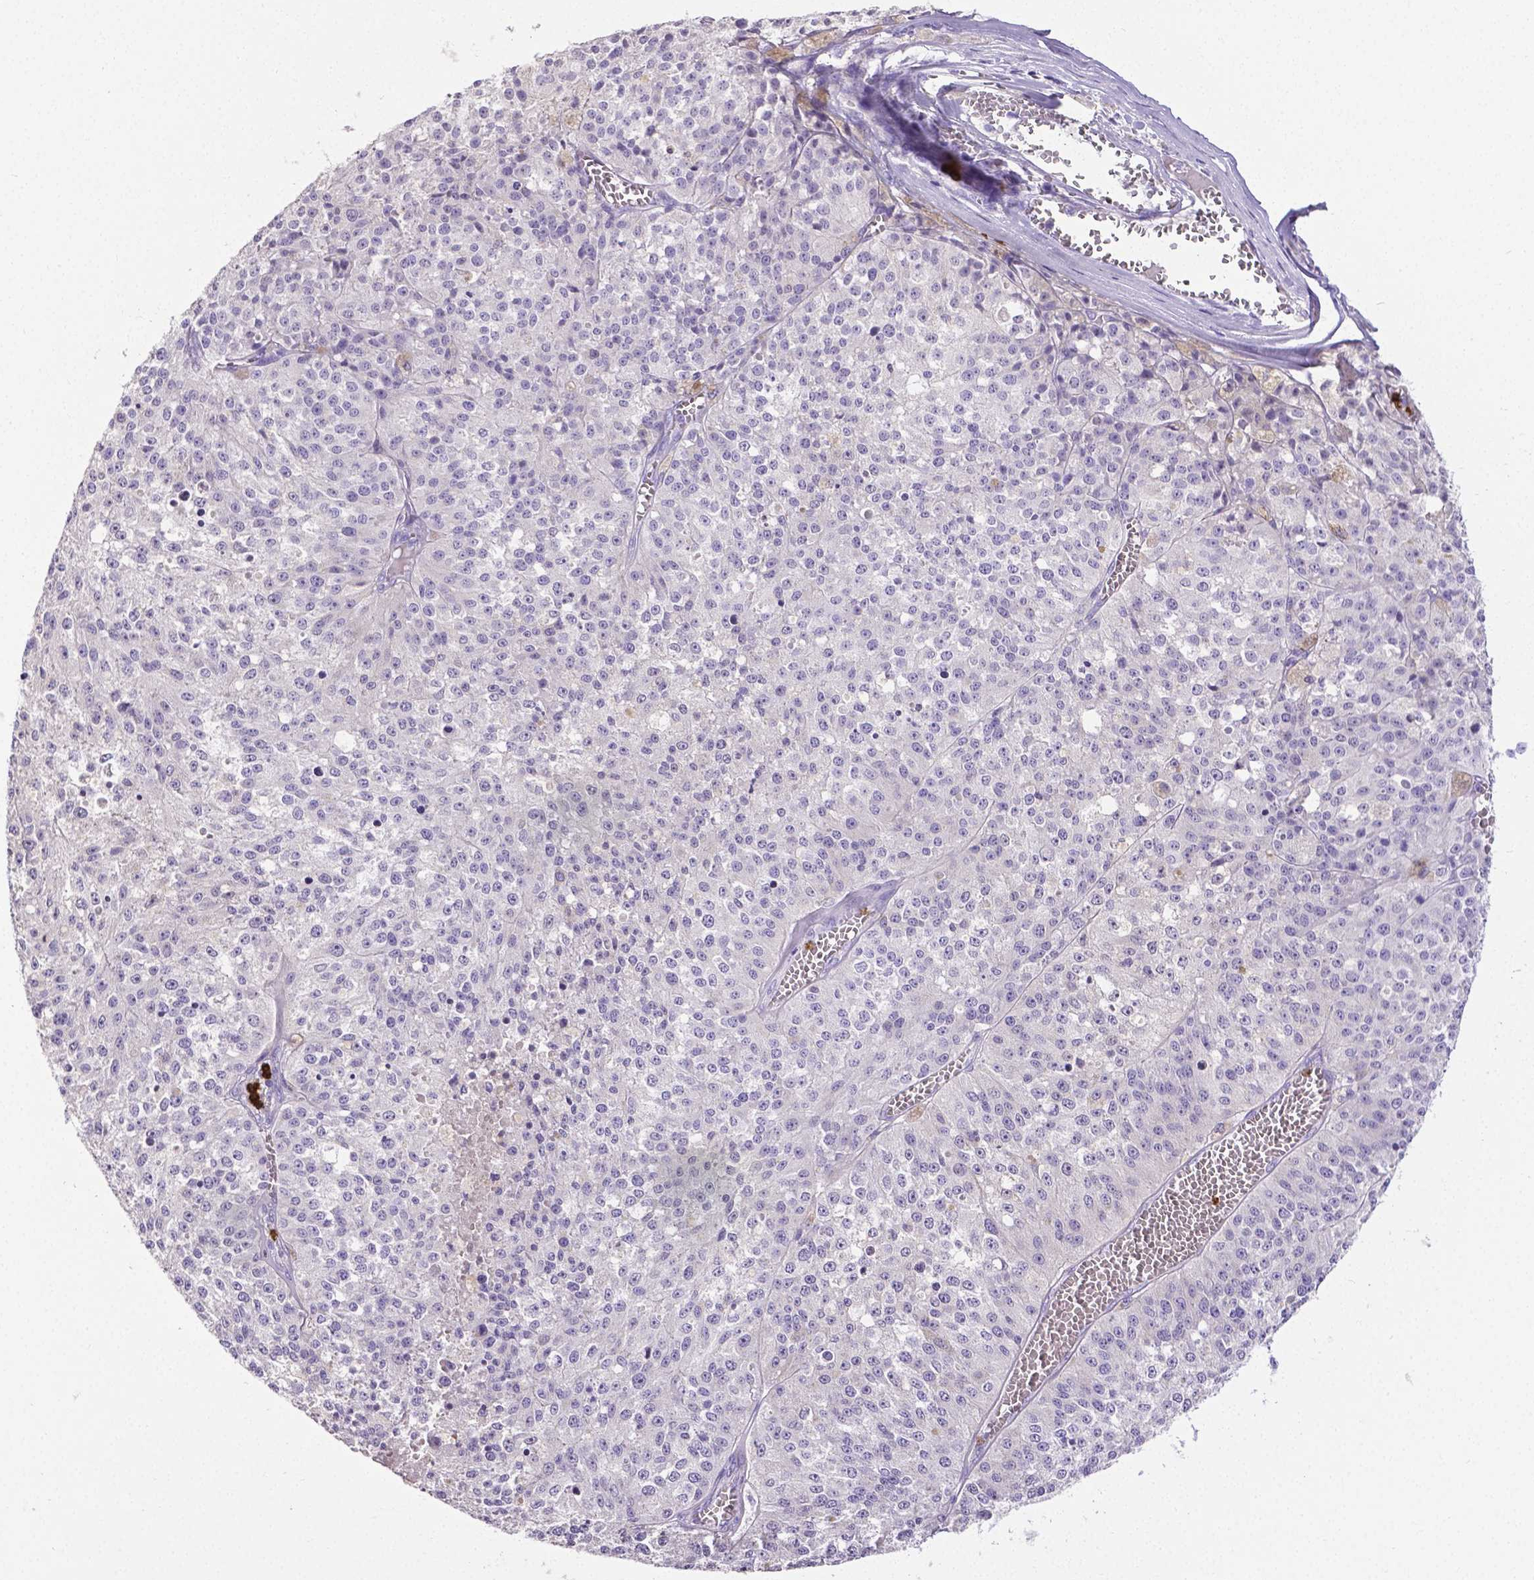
{"staining": {"intensity": "negative", "quantity": "none", "location": "none"}, "tissue": "melanoma", "cell_type": "Tumor cells", "image_type": "cancer", "snomed": [{"axis": "morphology", "description": "Malignant melanoma, Metastatic site"}, {"axis": "topography", "description": "Lymph node"}], "caption": "Immunohistochemistry (IHC) micrograph of neoplastic tissue: human malignant melanoma (metastatic site) stained with DAB shows no significant protein expression in tumor cells.", "gene": "MMP9", "patient": {"sex": "female", "age": 64}}